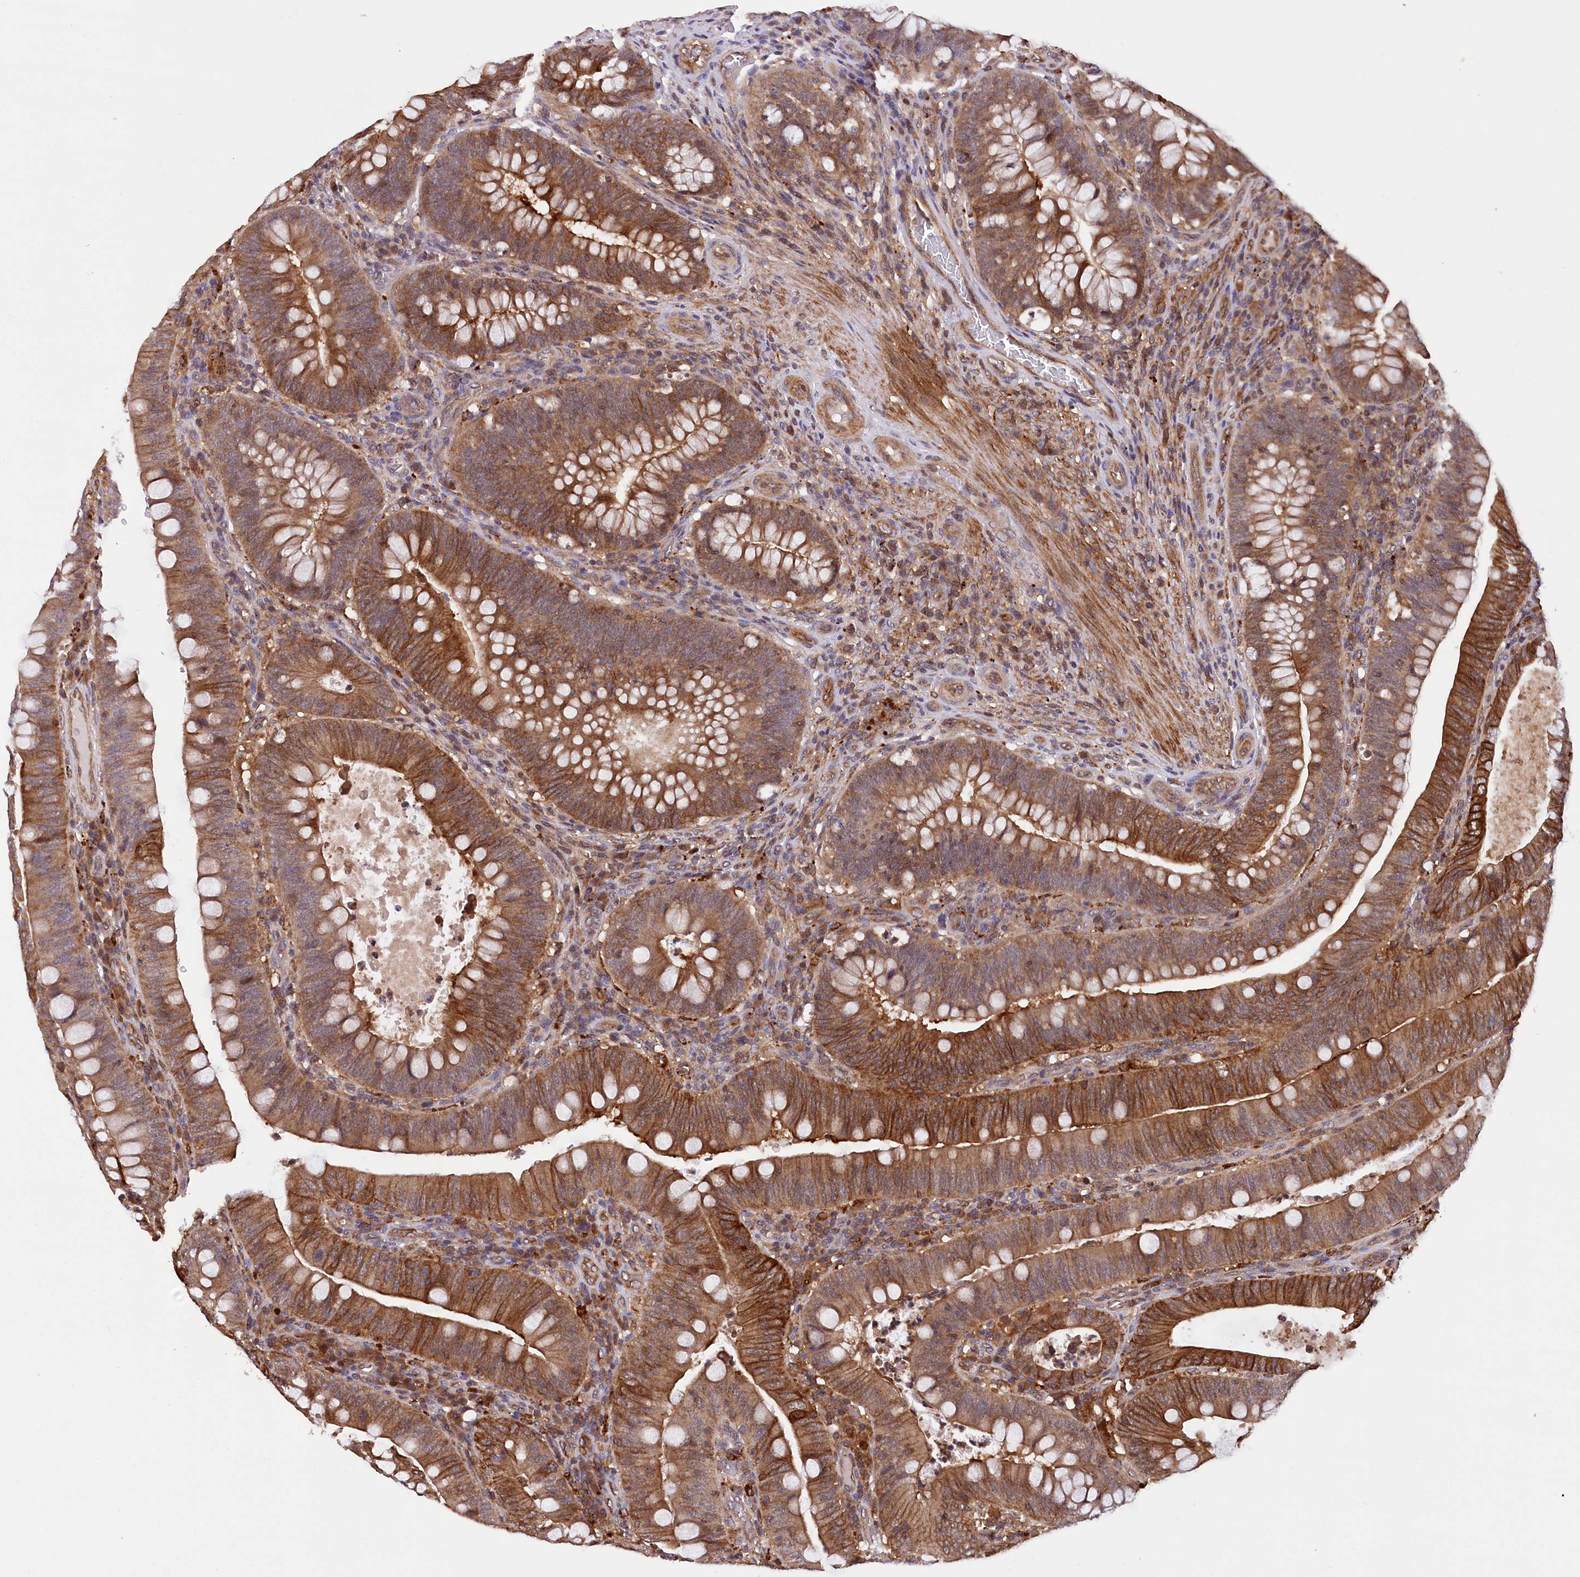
{"staining": {"intensity": "strong", "quantity": ">75%", "location": "cytoplasmic/membranous"}, "tissue": "colorectal cancer", "cell_type": "Tumor cells", "image_type": "cancer", "snomed": [{"axis": "morphology", "description": "Normal tissue, NOS"}, {"axis": "topography", "description": "Colon"}], "caption": "Human colorectal cancer stained for a protein (brown) demonstrates strong cytoplasmic/membranous positive staining in about >75% of tumor cells.", "gene": "DPP3", "patient": {"sex": "female", "age": 82}}